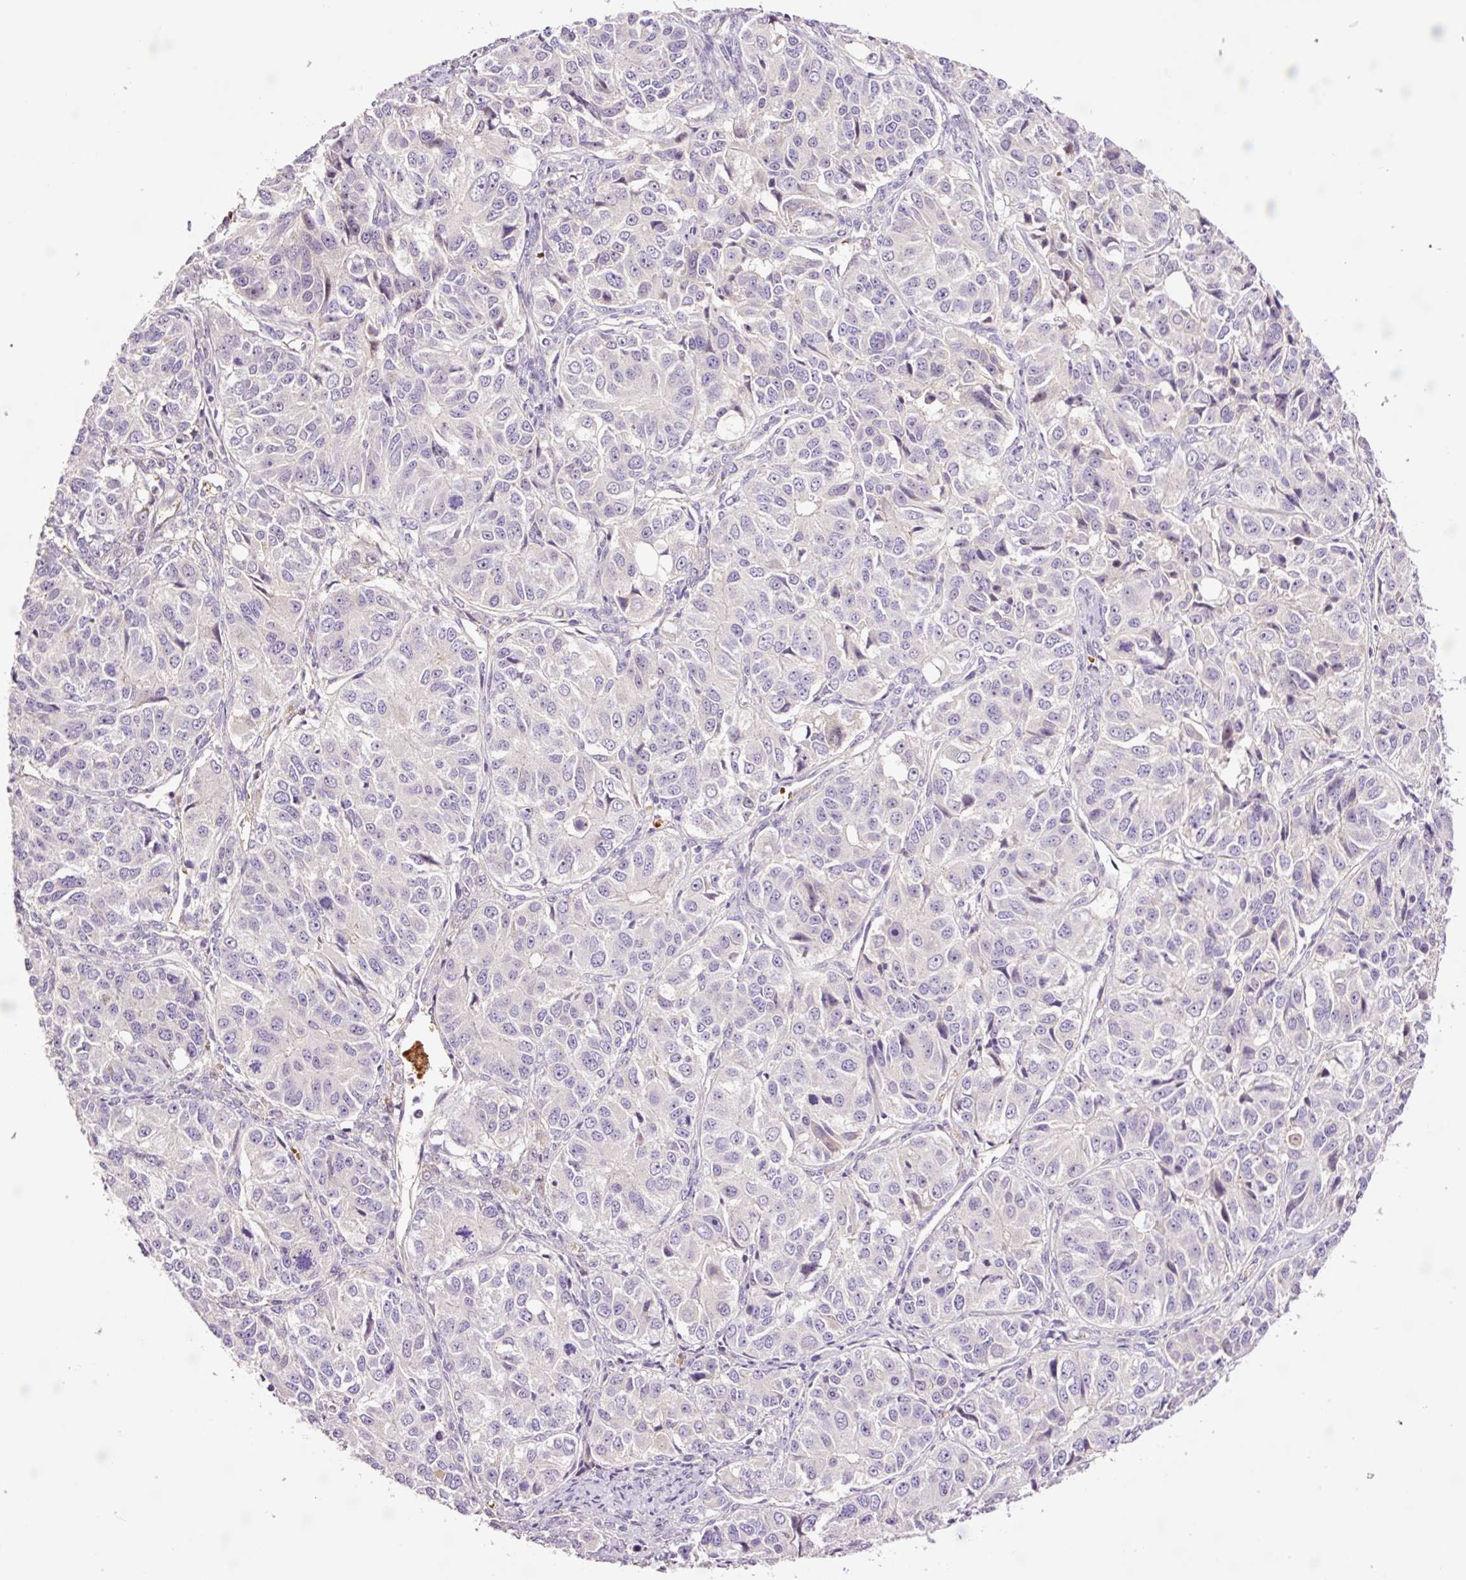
{"staining": {"intensity": "negative", "quantity": "none", "location": "none"}, "tissue": "ovarian cancer", "cell_type": "Tumor cells", "image_type": "cancer", "snomed": [{"axis": "morphology", "description": "Carcinoma, endometroid"}, {"axis": "topography", "description": "Ovary"}], "caption": "Immunohistochemical staining of human ovarian endometroid carcinoma displays no significant positivity in tumor cells.", "gene": "TMEM235", "patient": {"sex": "female", "age": 51}}